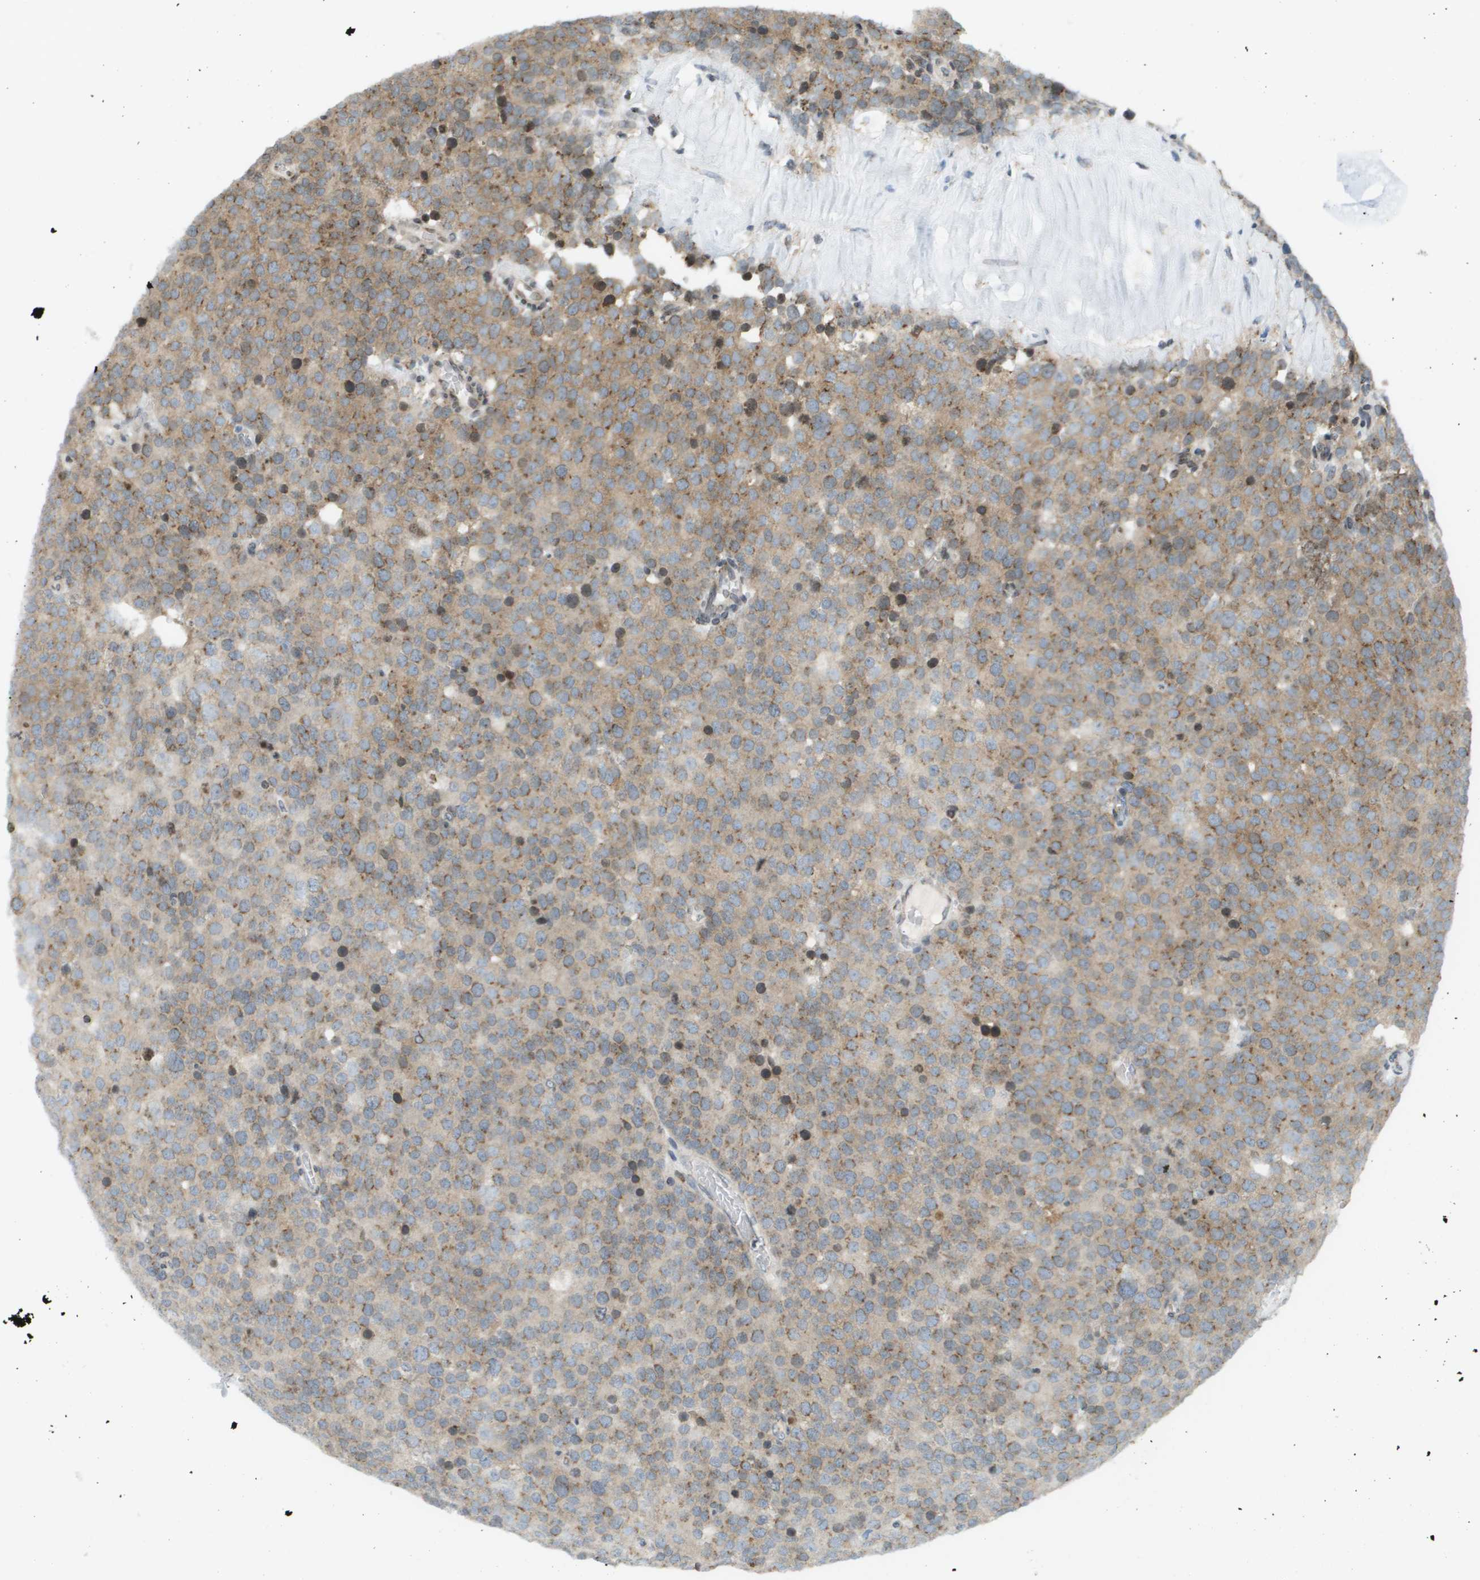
{"staining": {"intensity": "moderate", "quantity": ">75%", "location": "cytoplasmic/membranous"}, "tissue": "testis cancer", "cell_type": "Tumor cells", "image_type": "cancer", "snomed": [{"axis": "morphology", "description": "Normal tissue, NOS"}, {"axis": "morphology", "description": "Seminoma, NOS"}, {"axis": "topography", "description": "Testis"}], "caption": "Tumor cells display moderate cytoplasmic/membranous expression in approximately >75% of cells in testis cancer (seminoma). The staining was performed using DAB to visualize the protein expression in brown, while the nuclei were stained in blue with hematoxylin (Magnification: 20x).", "gene": "EVC", "patient": {"sex": "male", "age": 71}}